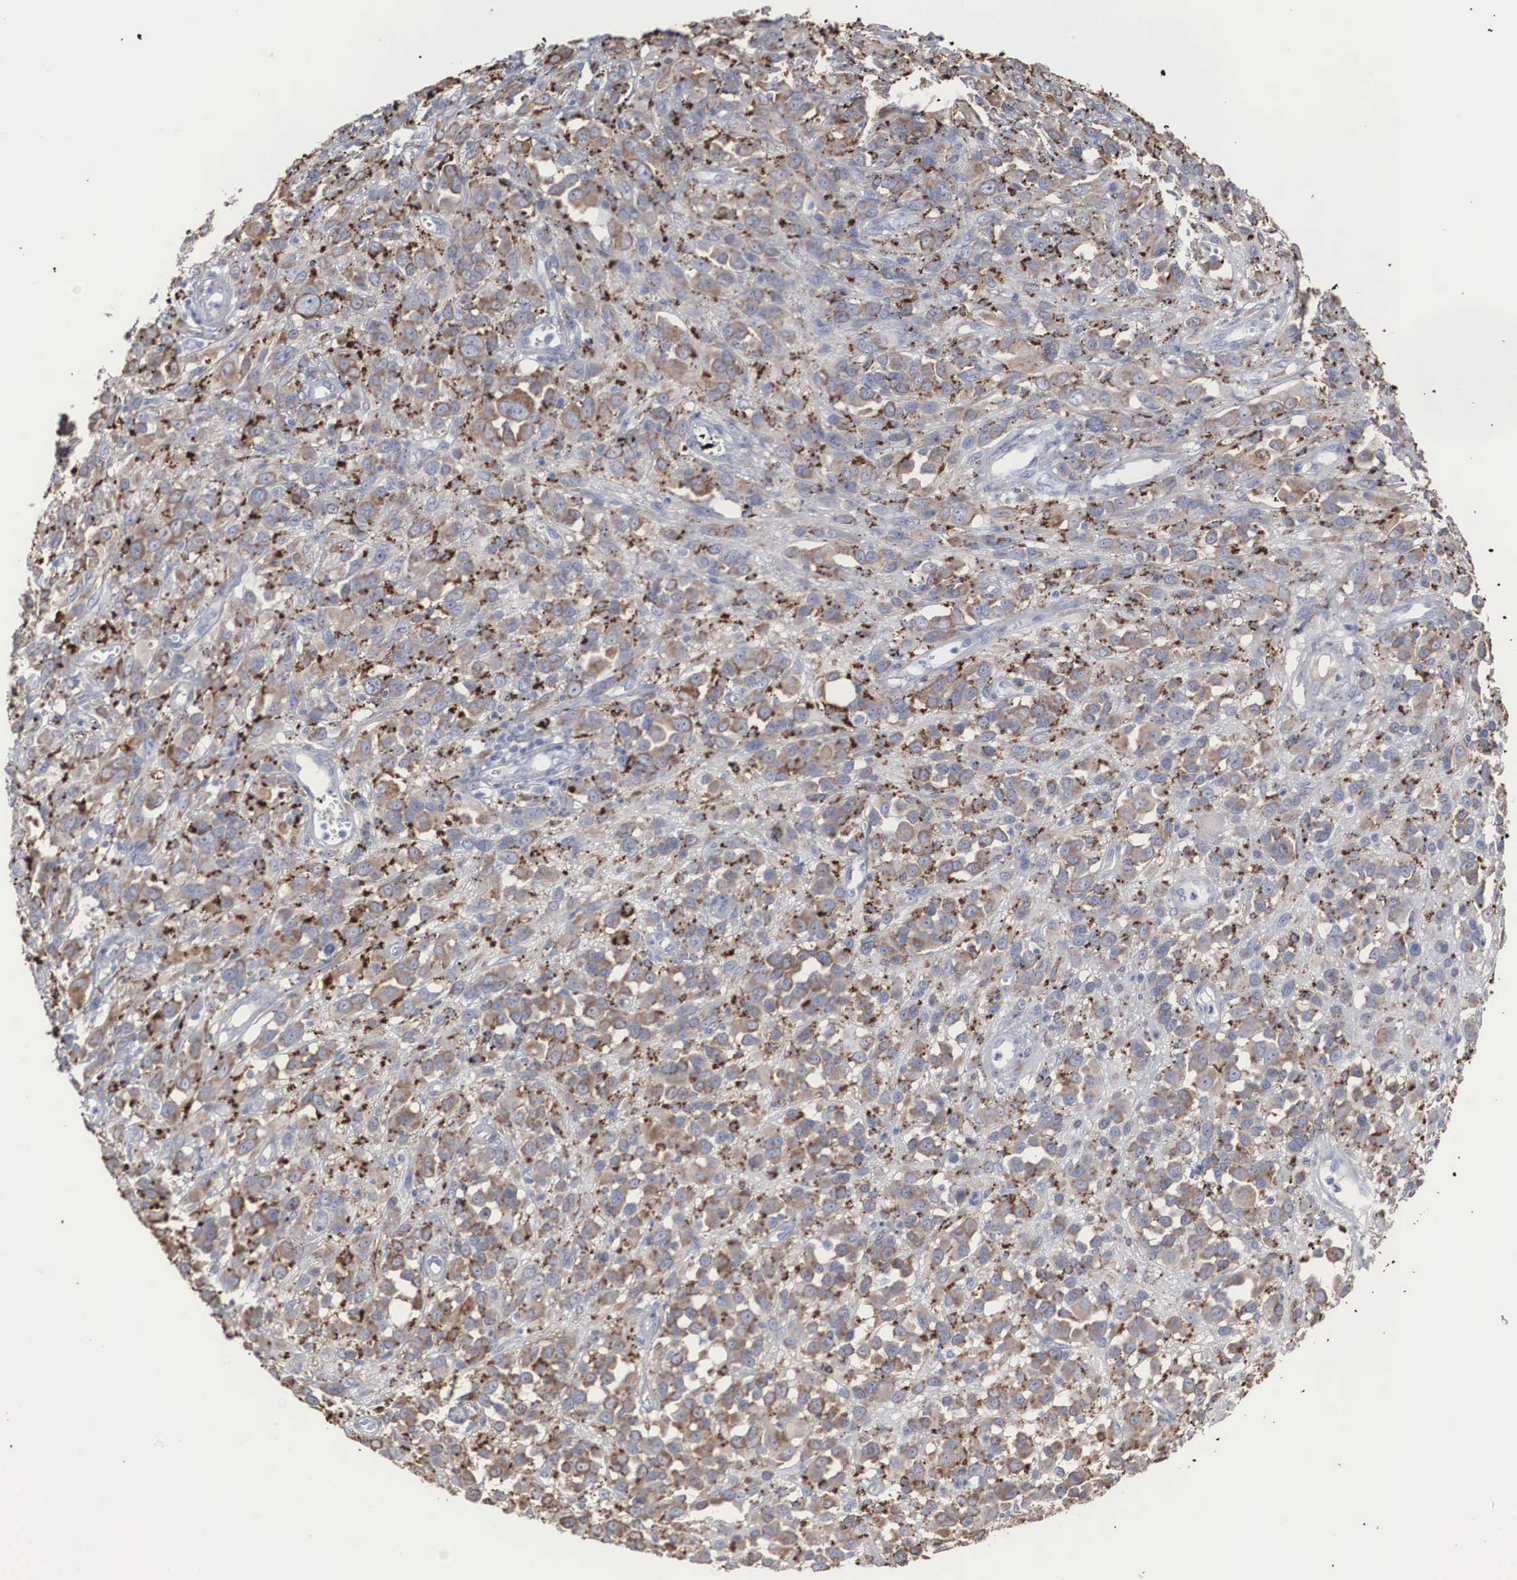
{"staining": {"intensity": "moderate", "quantity": "25%-75%", "location": "cytoplasmic/membranous"}, "tissue": "melanoma", "cell_type": "Tumor cells", "image_type": "cancer", "snomed": [{"axis": "morphology", "description": "Malignant melanoma, NOS"}, {"axis": "topography", "description": "Skin"}], "caption": "Immunohistochemistry (IHC) of malignant melanoma displays medium levels of moderate cytoplasmic/membranous expression in about 25%-75% of tumor cells.", "gene": "LGALS3BP", "patient": {"sex": "male", "age": 51}}